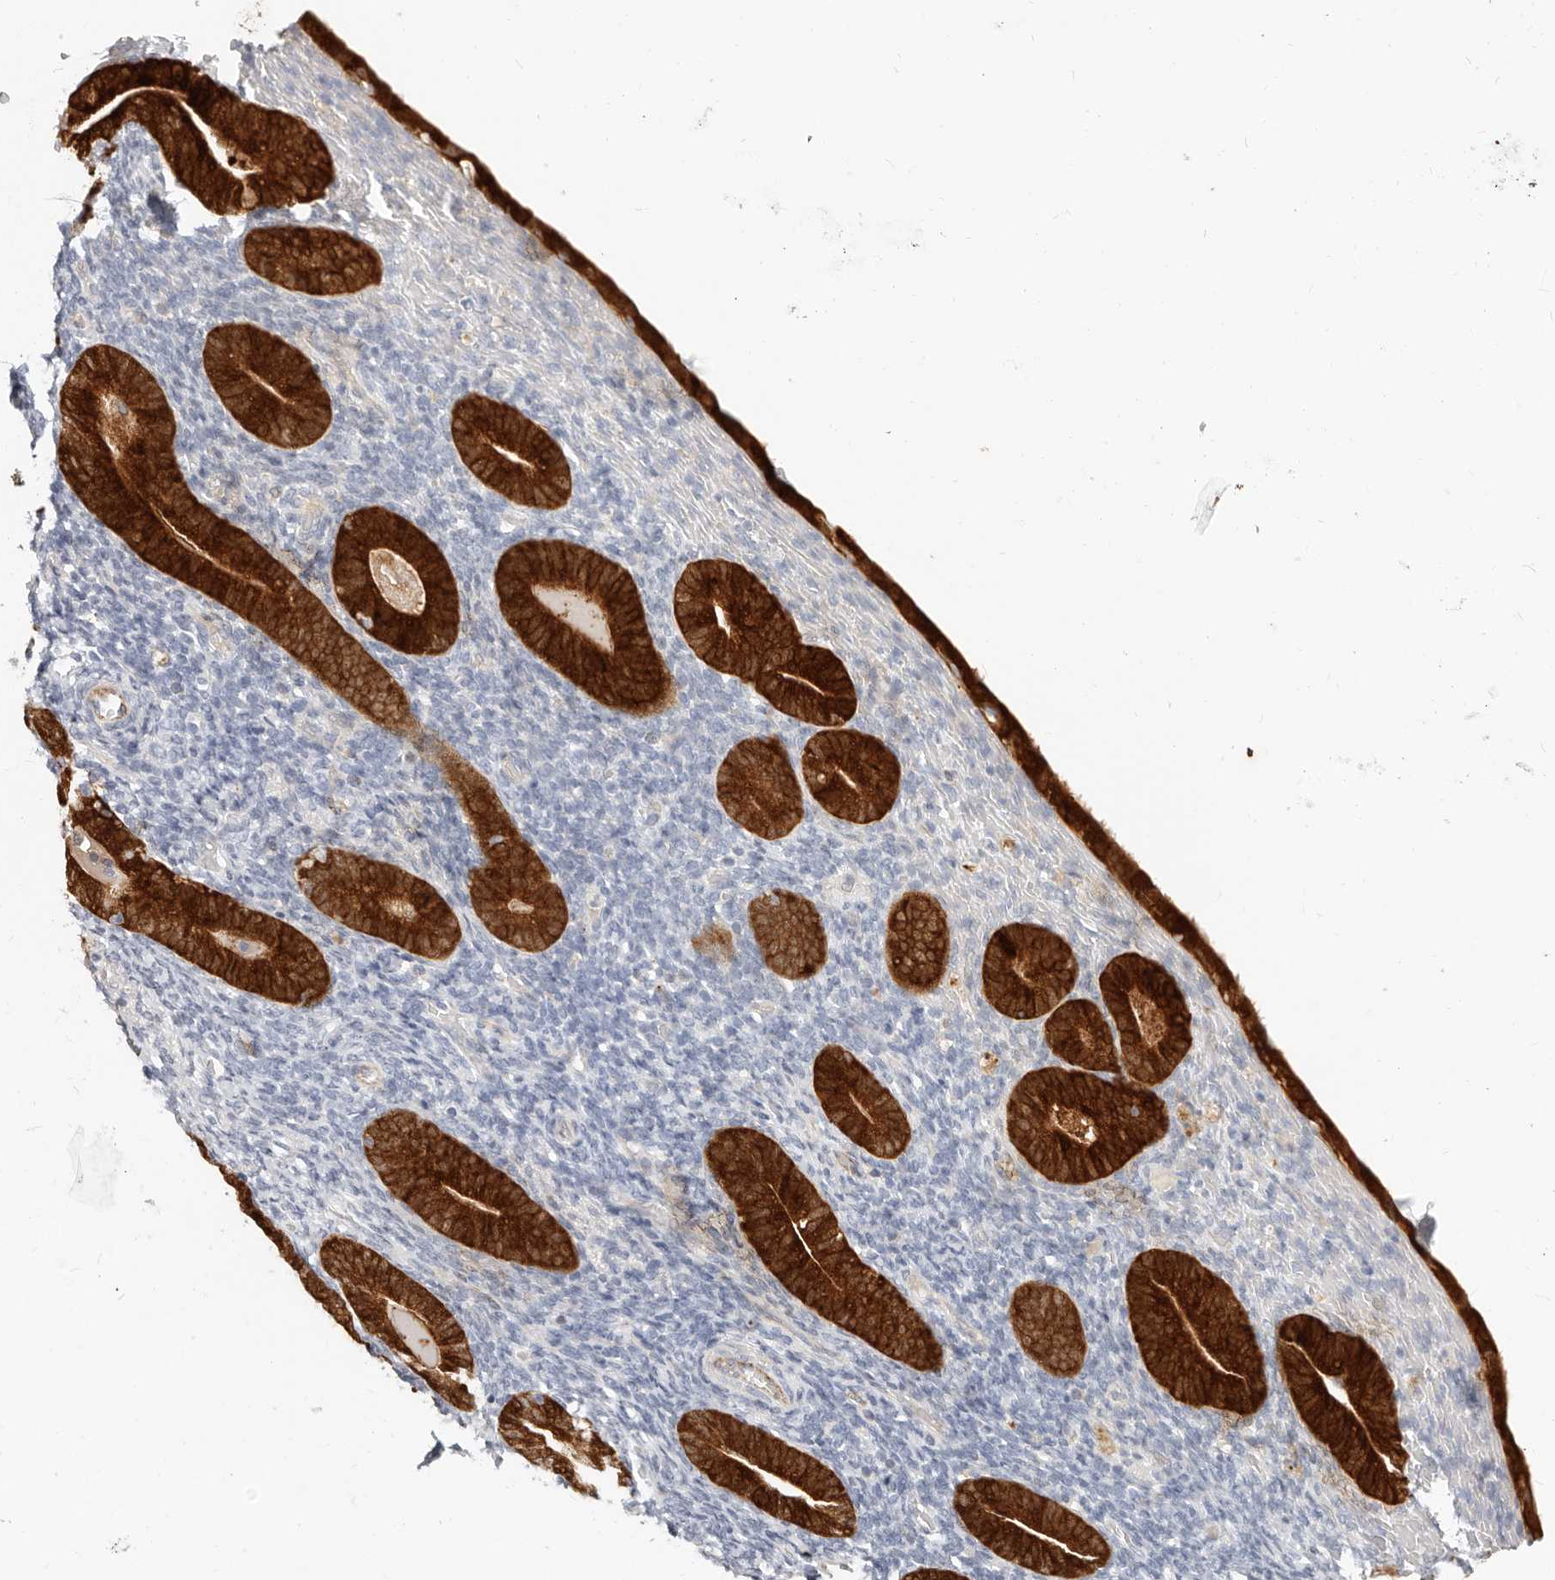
{"staining": {"intensity": "negative", "quantity": "none", "location": "none"}, "tissue": "endometrium", "cell_type": "Cells in endometrial stroma", "image_type": "normal", "snomed": [{"axis": "morphology", "description": "Normal tissue, NOS"}, {"axis": "topography", "description": "Endometrium"}], "caption": "The immunohistochemistry (IHC) histopathology image has no significant positivity in cells in endometrial stroma of endometrium.", "gene": "ZRANB1", "patient": {"sex": "female", "age": 51}}